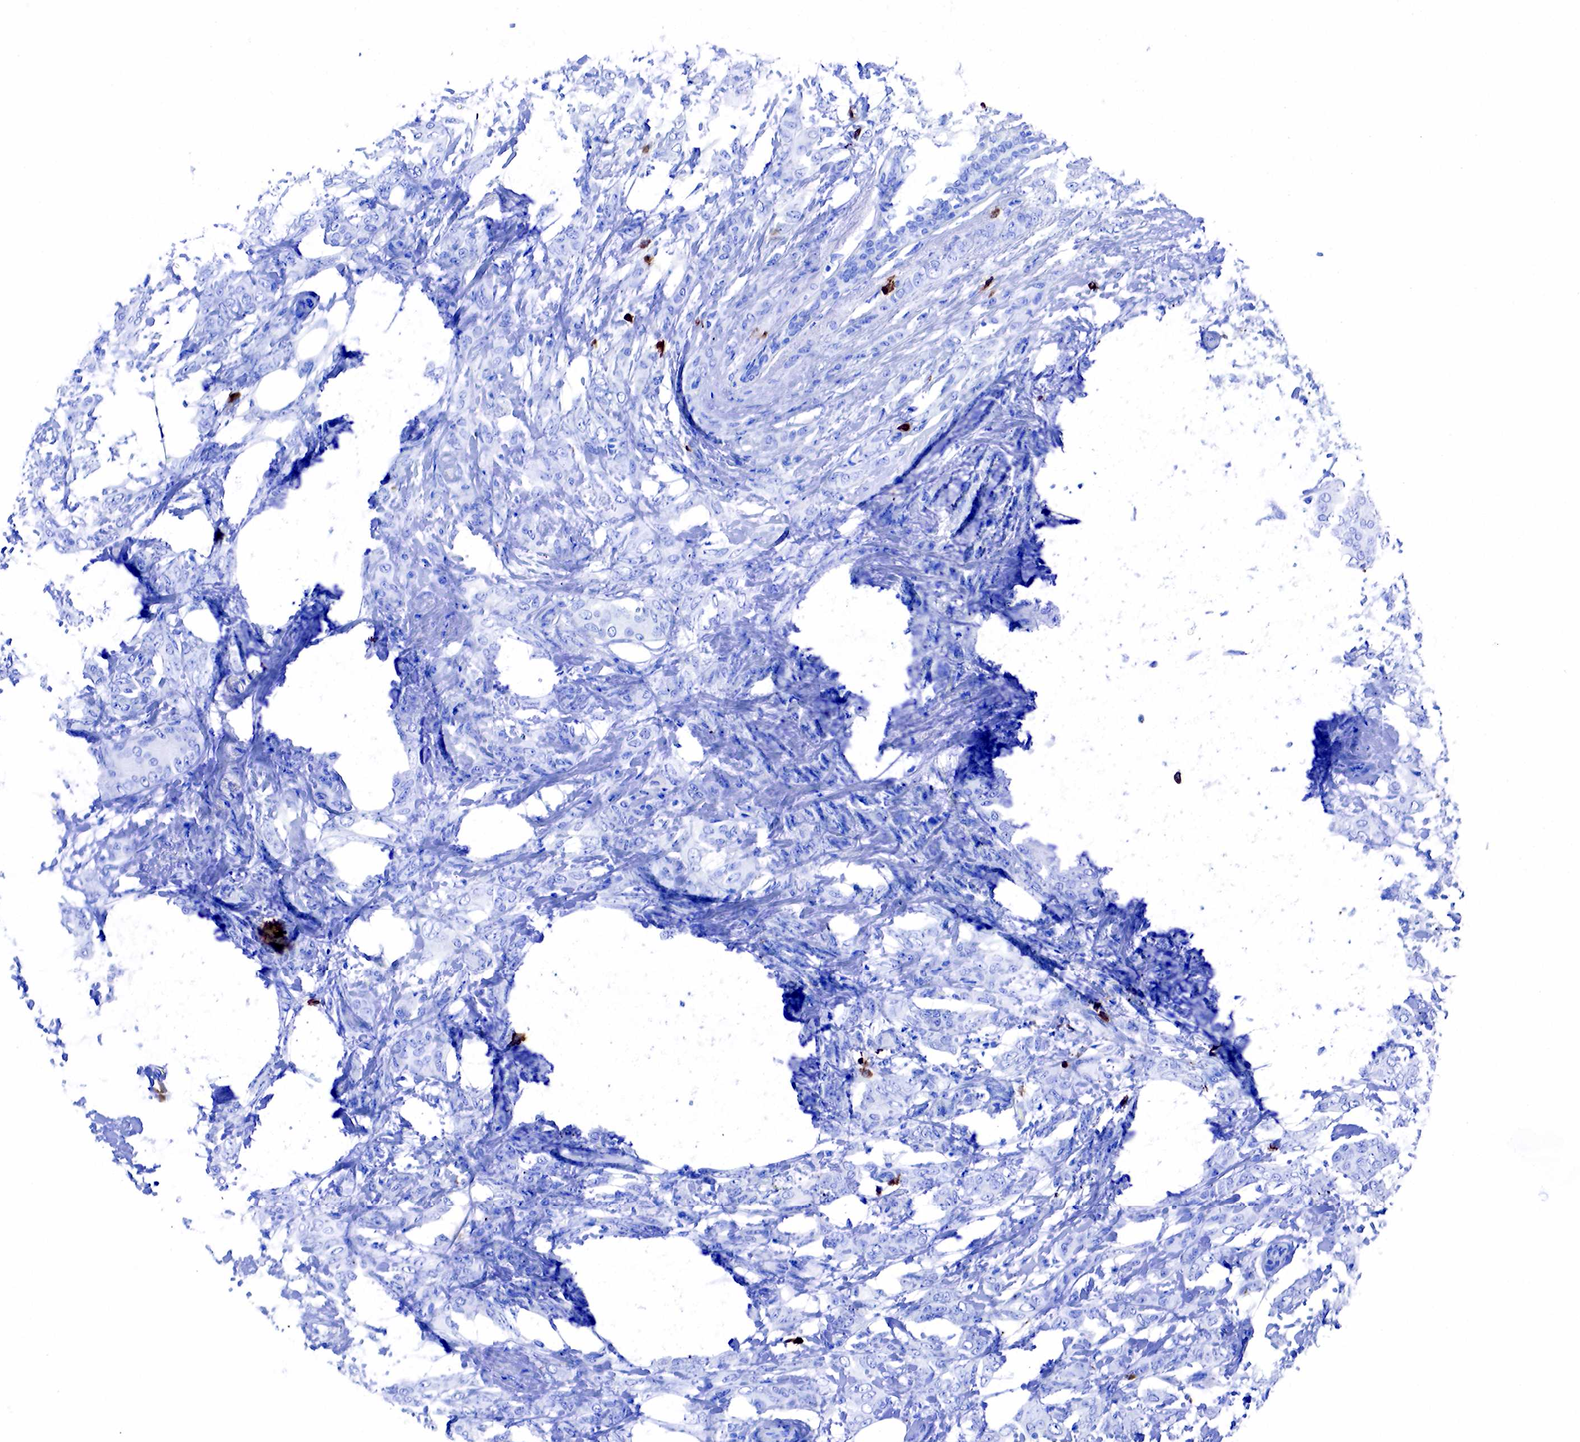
{"staining": {"intensity": "negative", "quantity": "none", "location": "none"}, "tissue": "breast cancer", "cell_type": "Tumor cells", "image_type": "cancer", "snomed": [{"axis": "morphology", "description": "Duct carcinoma"}, {"axis": "topography", "description": "Breast"}], "caption": "The histopathology image displays no significant positivity in tumor cells of breast invasive ductal carcinoma.", "gene": "CD79A", "patient": {"sex": "female", "age": 53}}